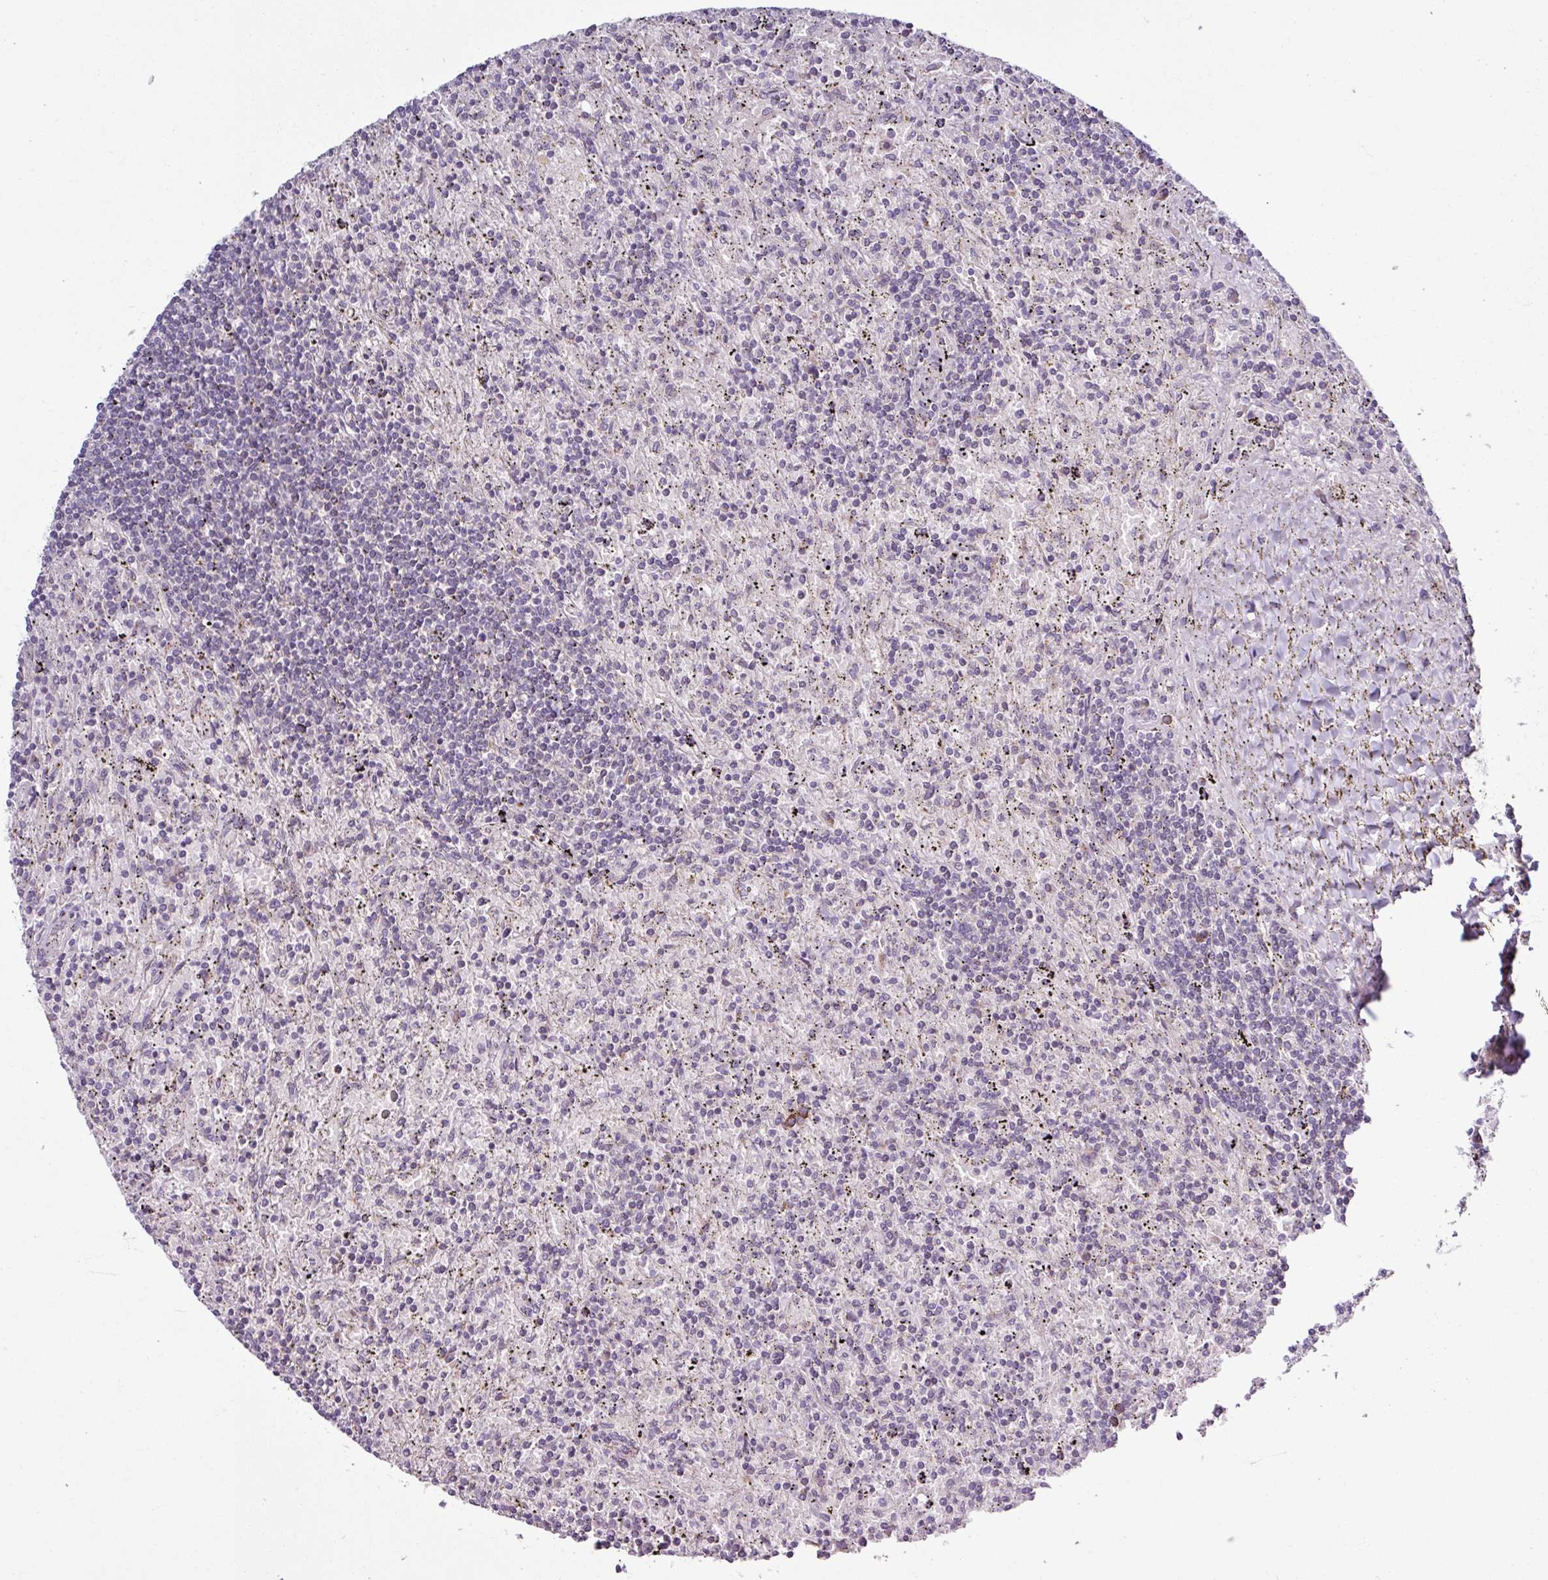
{"staining": {"intensity": "negative", "quantity": "none", "location": "none"}, "tissue": "lymphoma", "cell_type": "Tumor cells", "image_type": "cancer", "snomed": [{"axis": "morphology", "description": "Malignant lymphoma, non-Hodgkin's type, Low grade"}, {"axis": "topography", "description": "Spleen"}], "caption": "The IHC photomicrograph has no significant positivity in tumor cells of malignant lymphoma, non-Hodgkin's type (low-grade) tissue.", "gene": "OGFOD3", "patient": {"sex": "male", "age": 76}}